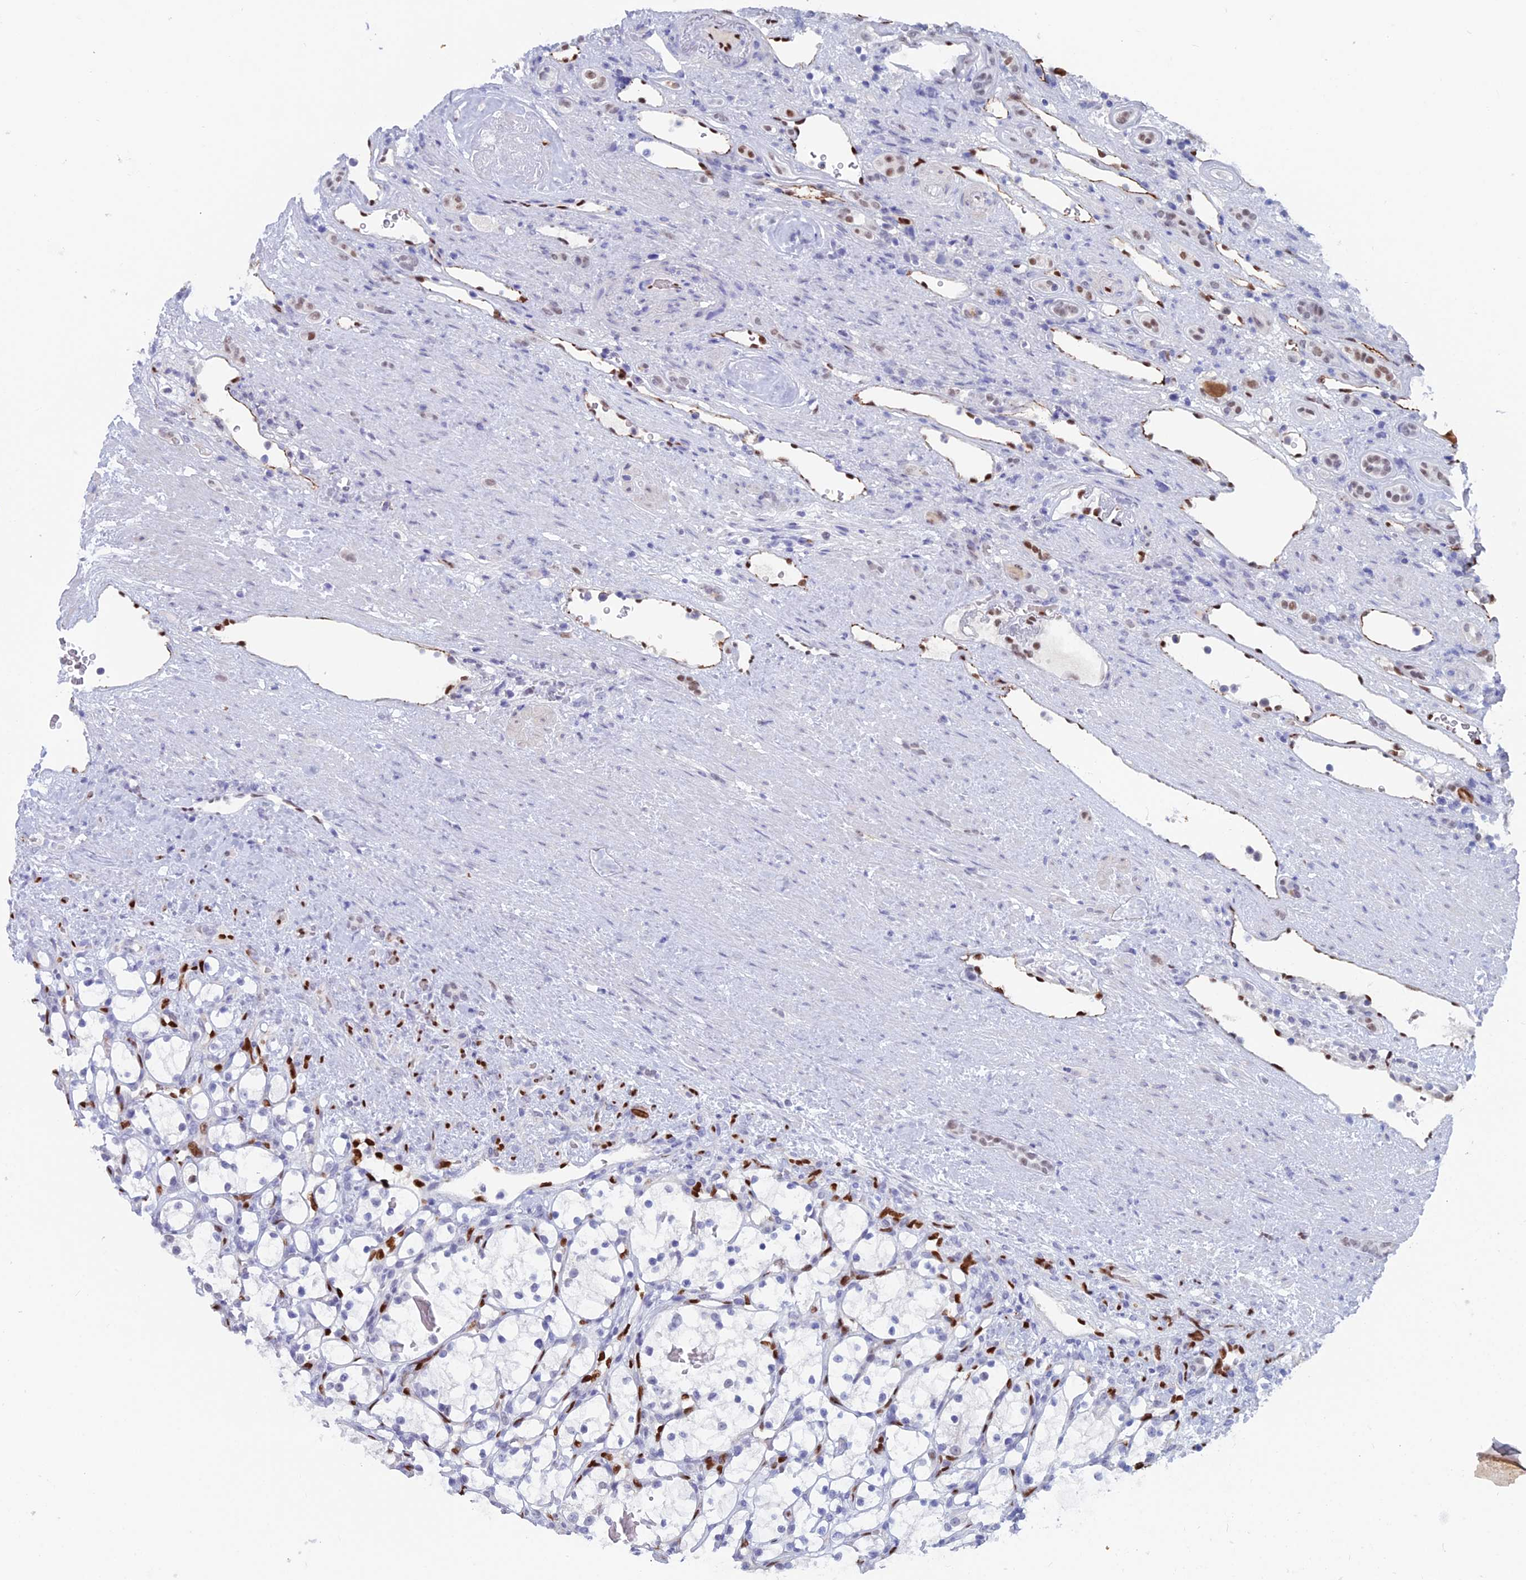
{"staining": {"intensity": "negative", "quantity": "none", "location": "none"}, "tissue": "renal cancer", "cell_type": "Tumor cells", "image_type": "cancer", "snomed": [{"axis": "morphology", "description": "Adenocarcinoma, NOS"}, {"axis": "topography", "description": "Kidney"}], "caption": "Human adenocarcinoma (renal) stained for a protein using IHC shows no staining in tumor cells.", "gene": "NOL4L", "patient": {"sex": "female", "age": 69}}